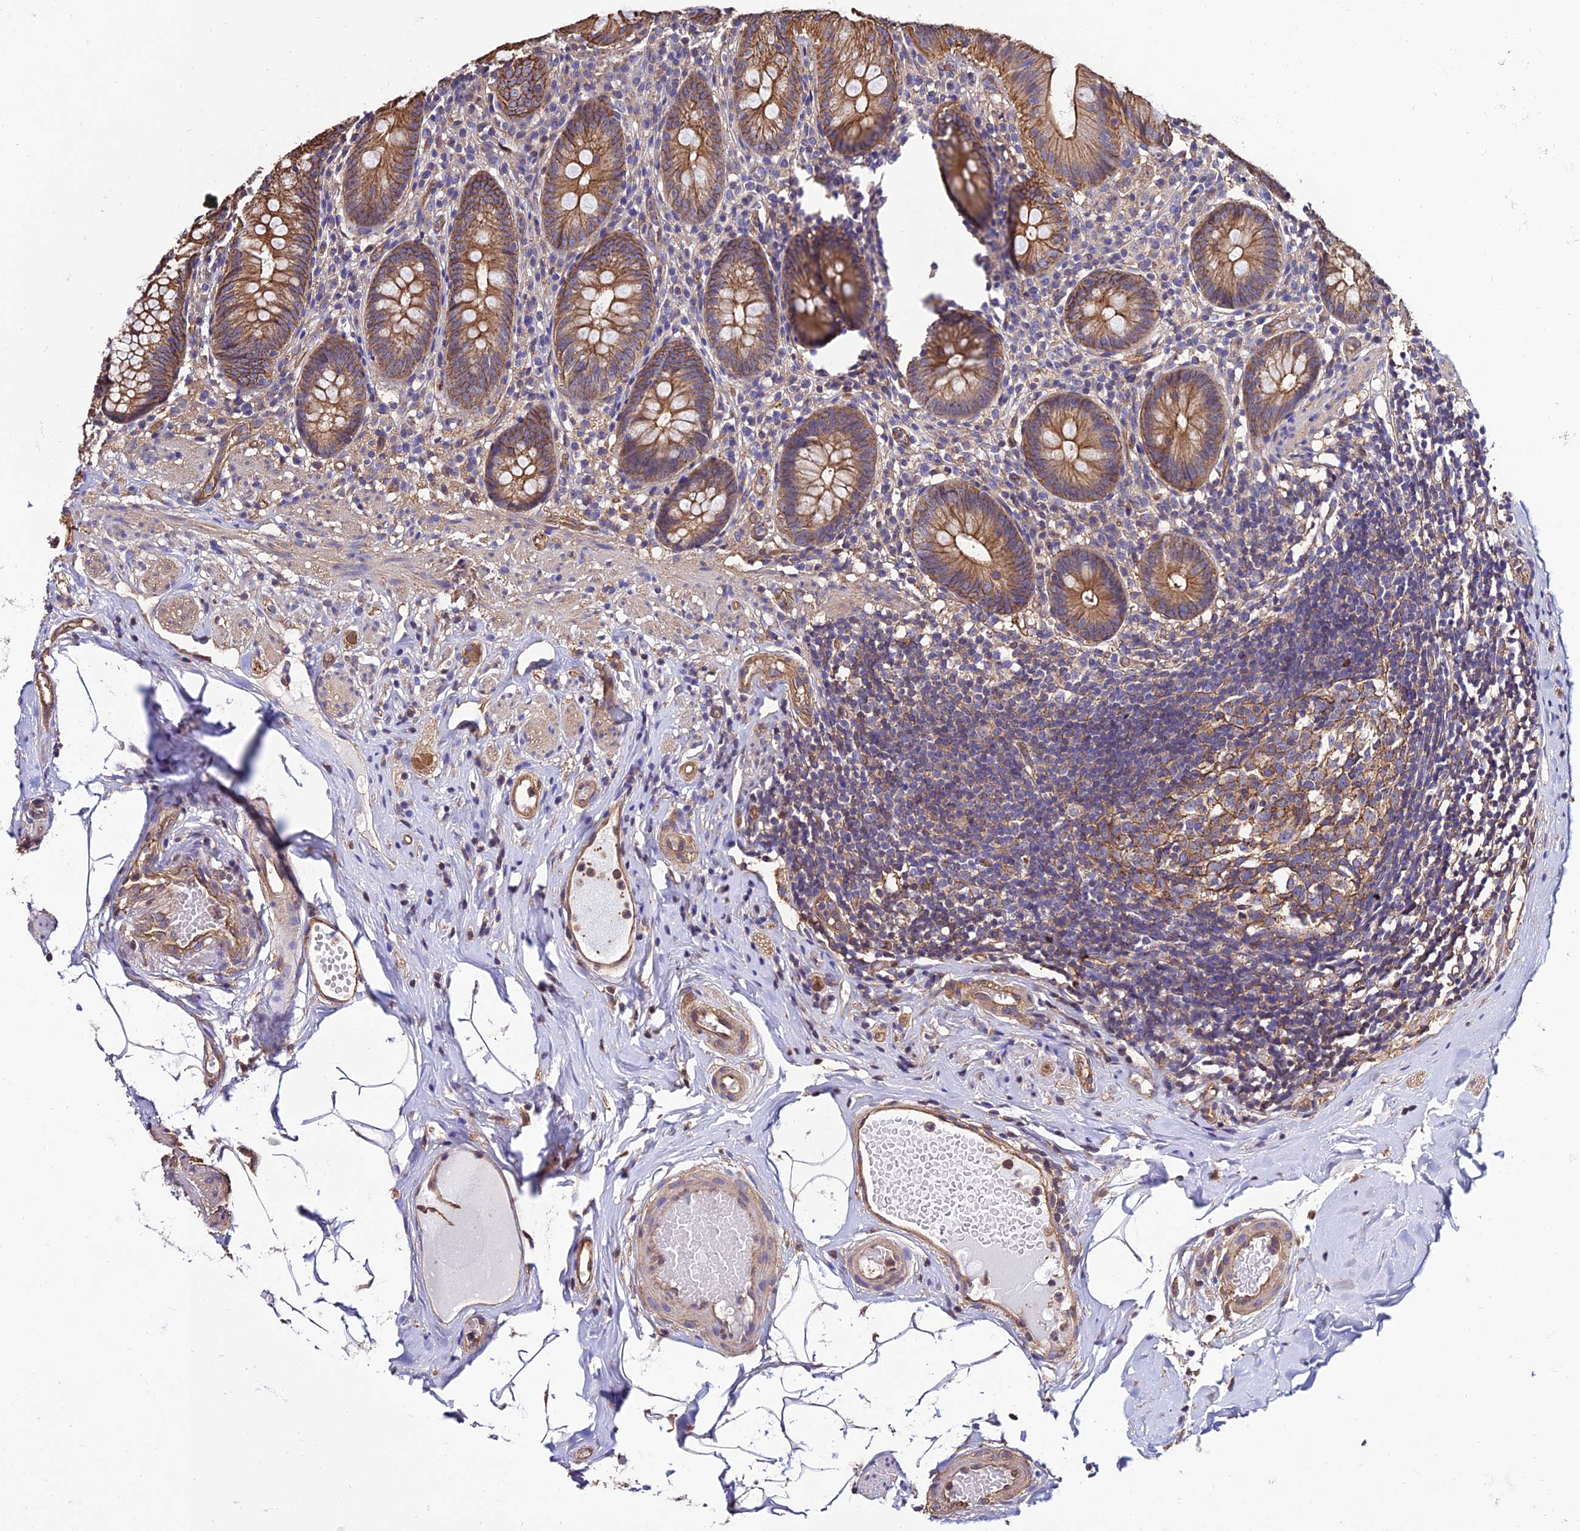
{"staining": {"intensity": "moderate", "quantity": ">75%", "location": "cytoplasmic/membranous"}, "tissue": "appendix", "cell_type": "Glandular cells", "image_type": "normal", "snomed": [{"axis": "morphology", "description": "Normal tissue, NOS"}, {"axis": "topography", "description": "Appendix"}], "caption": "Immunohistochemistry of normal appendix displays medium levels of moderate cytoplasmic/membranous positivity in approximately >75% of glandular cells.", "gene": "CALM1", "patient": {"sex": "male", "age": 55}}